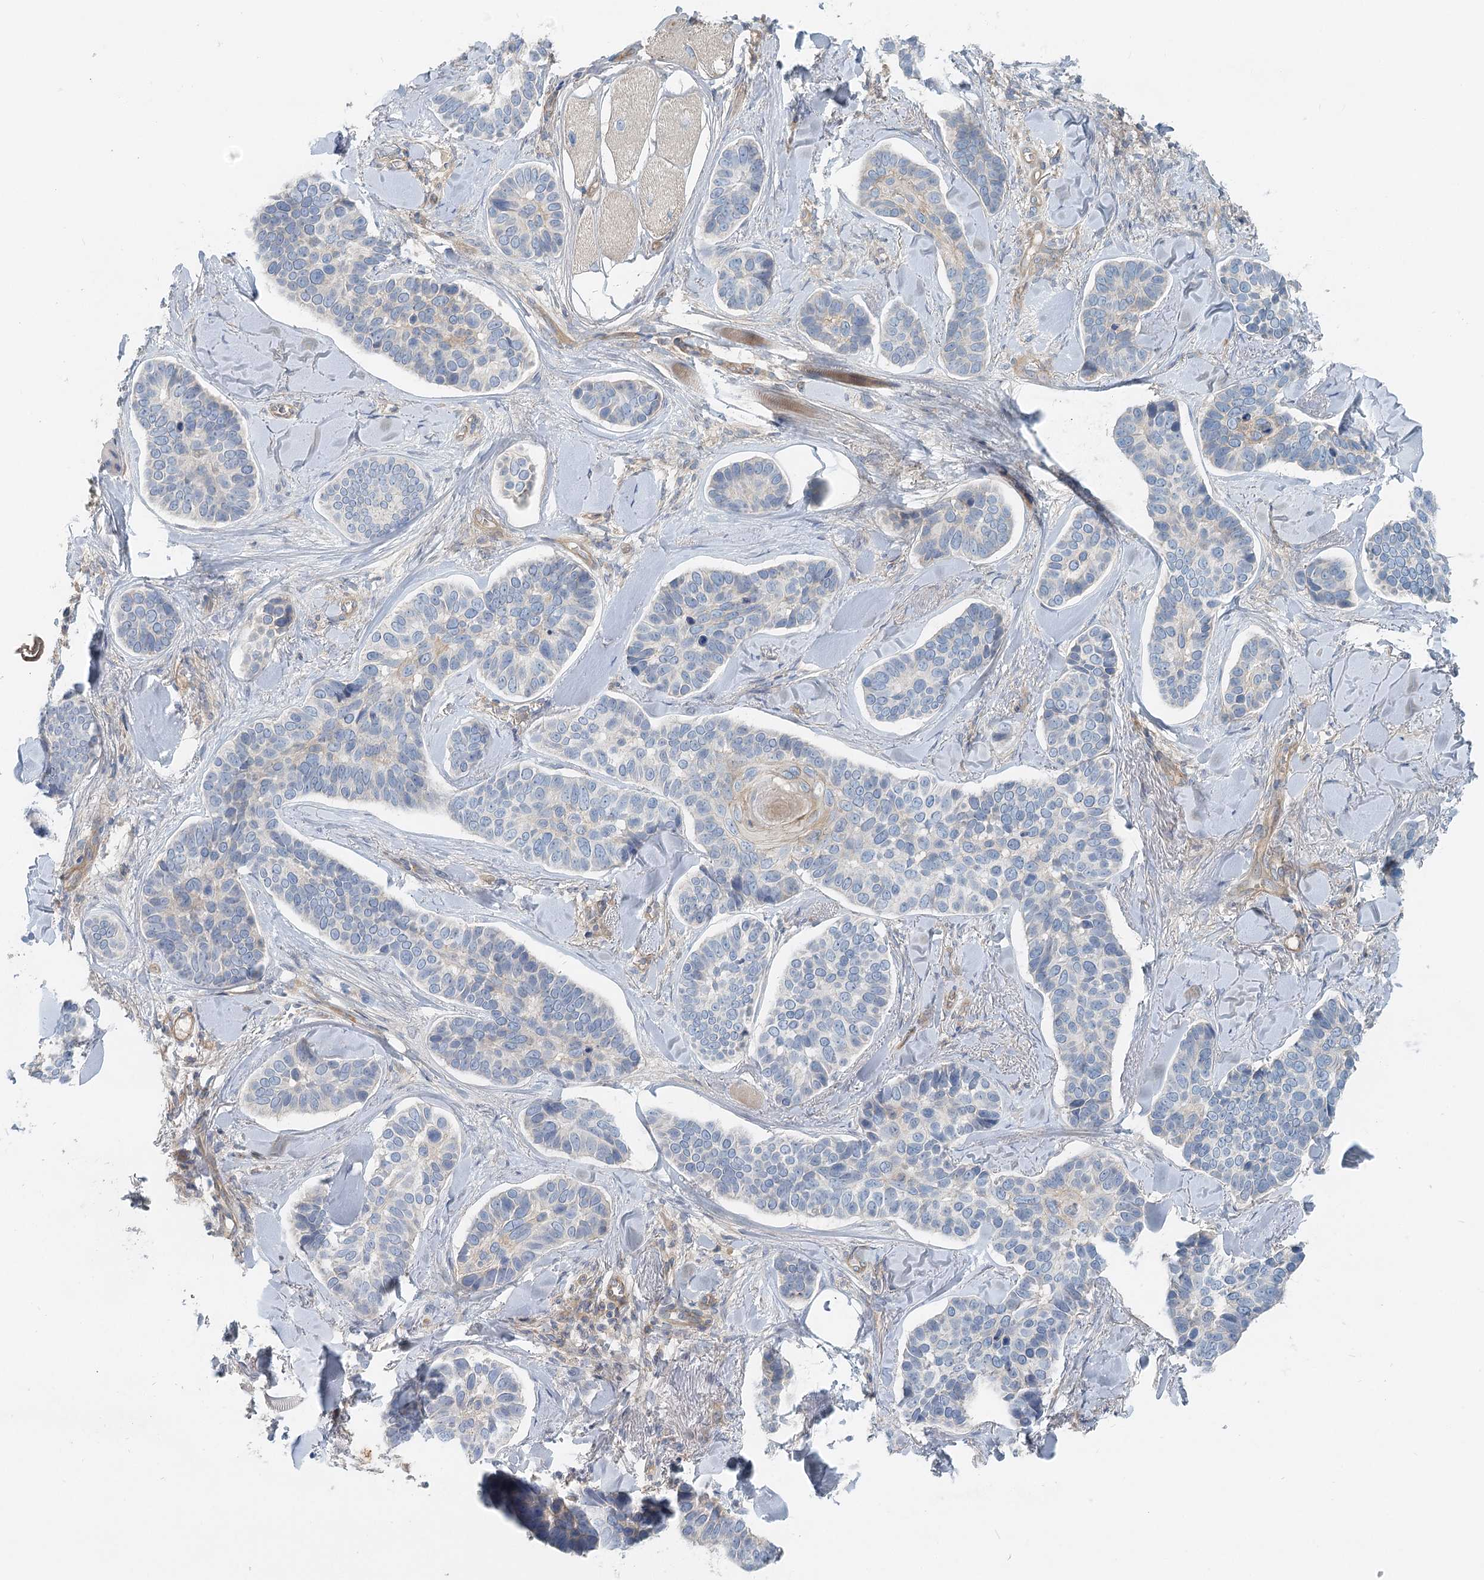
{"staining": {"intensity": "negative", "quantity": "none", "location": "none"}, "tissue": "skin cancer", "cell_type": "Tumor cells", "image_type": "cancer", "snomed": [{"axis": "morphology", "description": "Basal cell carcinoma"}, {"axis": "topography", "description": "Skin"}], "caption": "Immunohistochemistry (IHC) micrograph of neoplastic tissue: human basal cell carcinoma (skin) stained with DAB (3,3'-diaminobenzidine) exhibits no significant protein expression in tumor cells.", "gene": "DNMBP", "patient": {"sex": "male", "age": 62}}